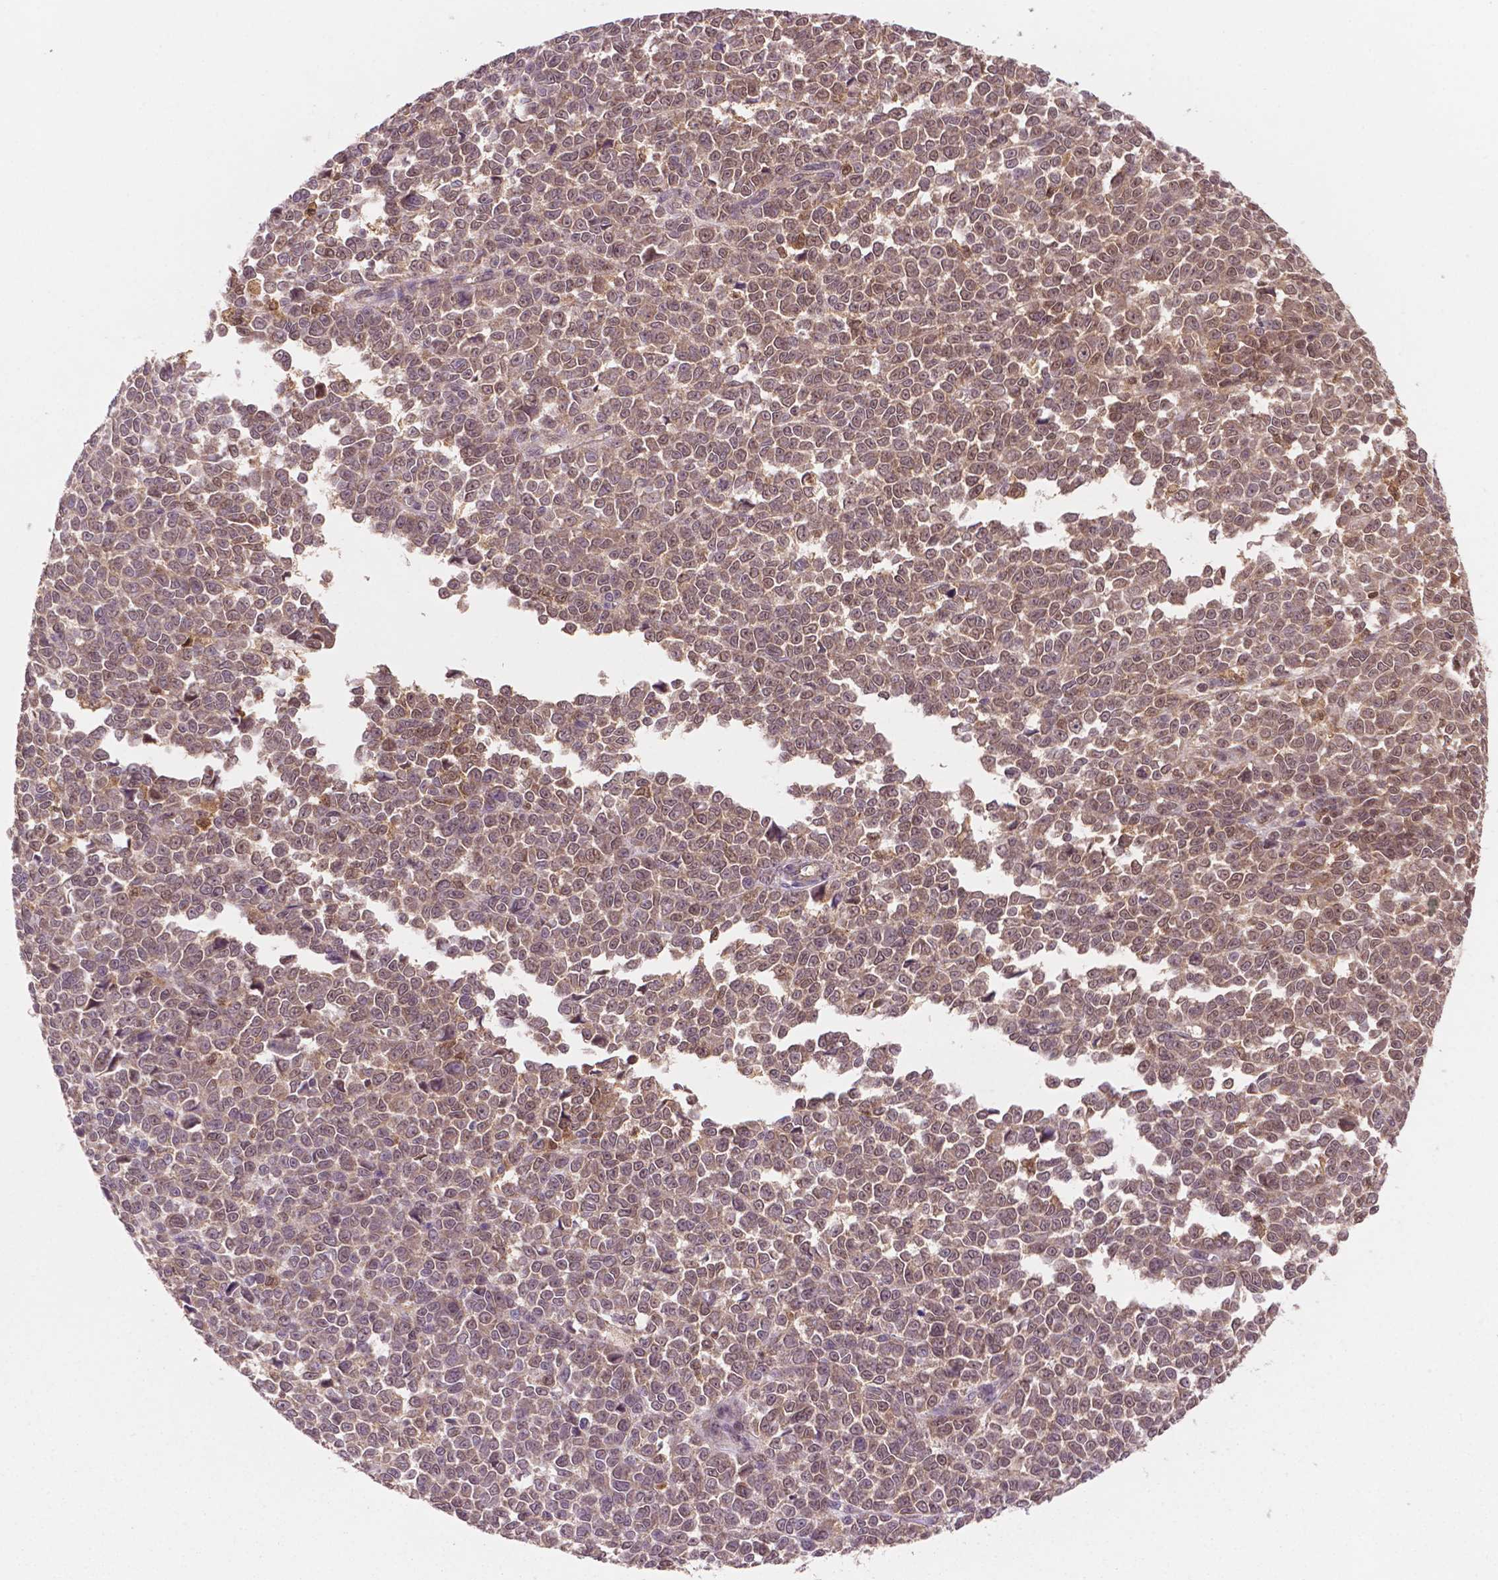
{"staining": {"intensity": "moderate", "quantity": ">75%", "location": "cytoplasmic/membranous,nuclear"}, "tissue": "melanoma", "cell_type": "Tumor cells", "image_type": "cancer", "snomed": [{"axis": "morphology", "description": "Malignant melanoma, NOS"}, {"axis": "topography", "description": "Skin"}], "caption": "Human melanoma stained with a protein marker exhibits moderate staining in tumor cells.", "gene": "UBE2L6", "patient": {"sex": "female", "age": 95}}